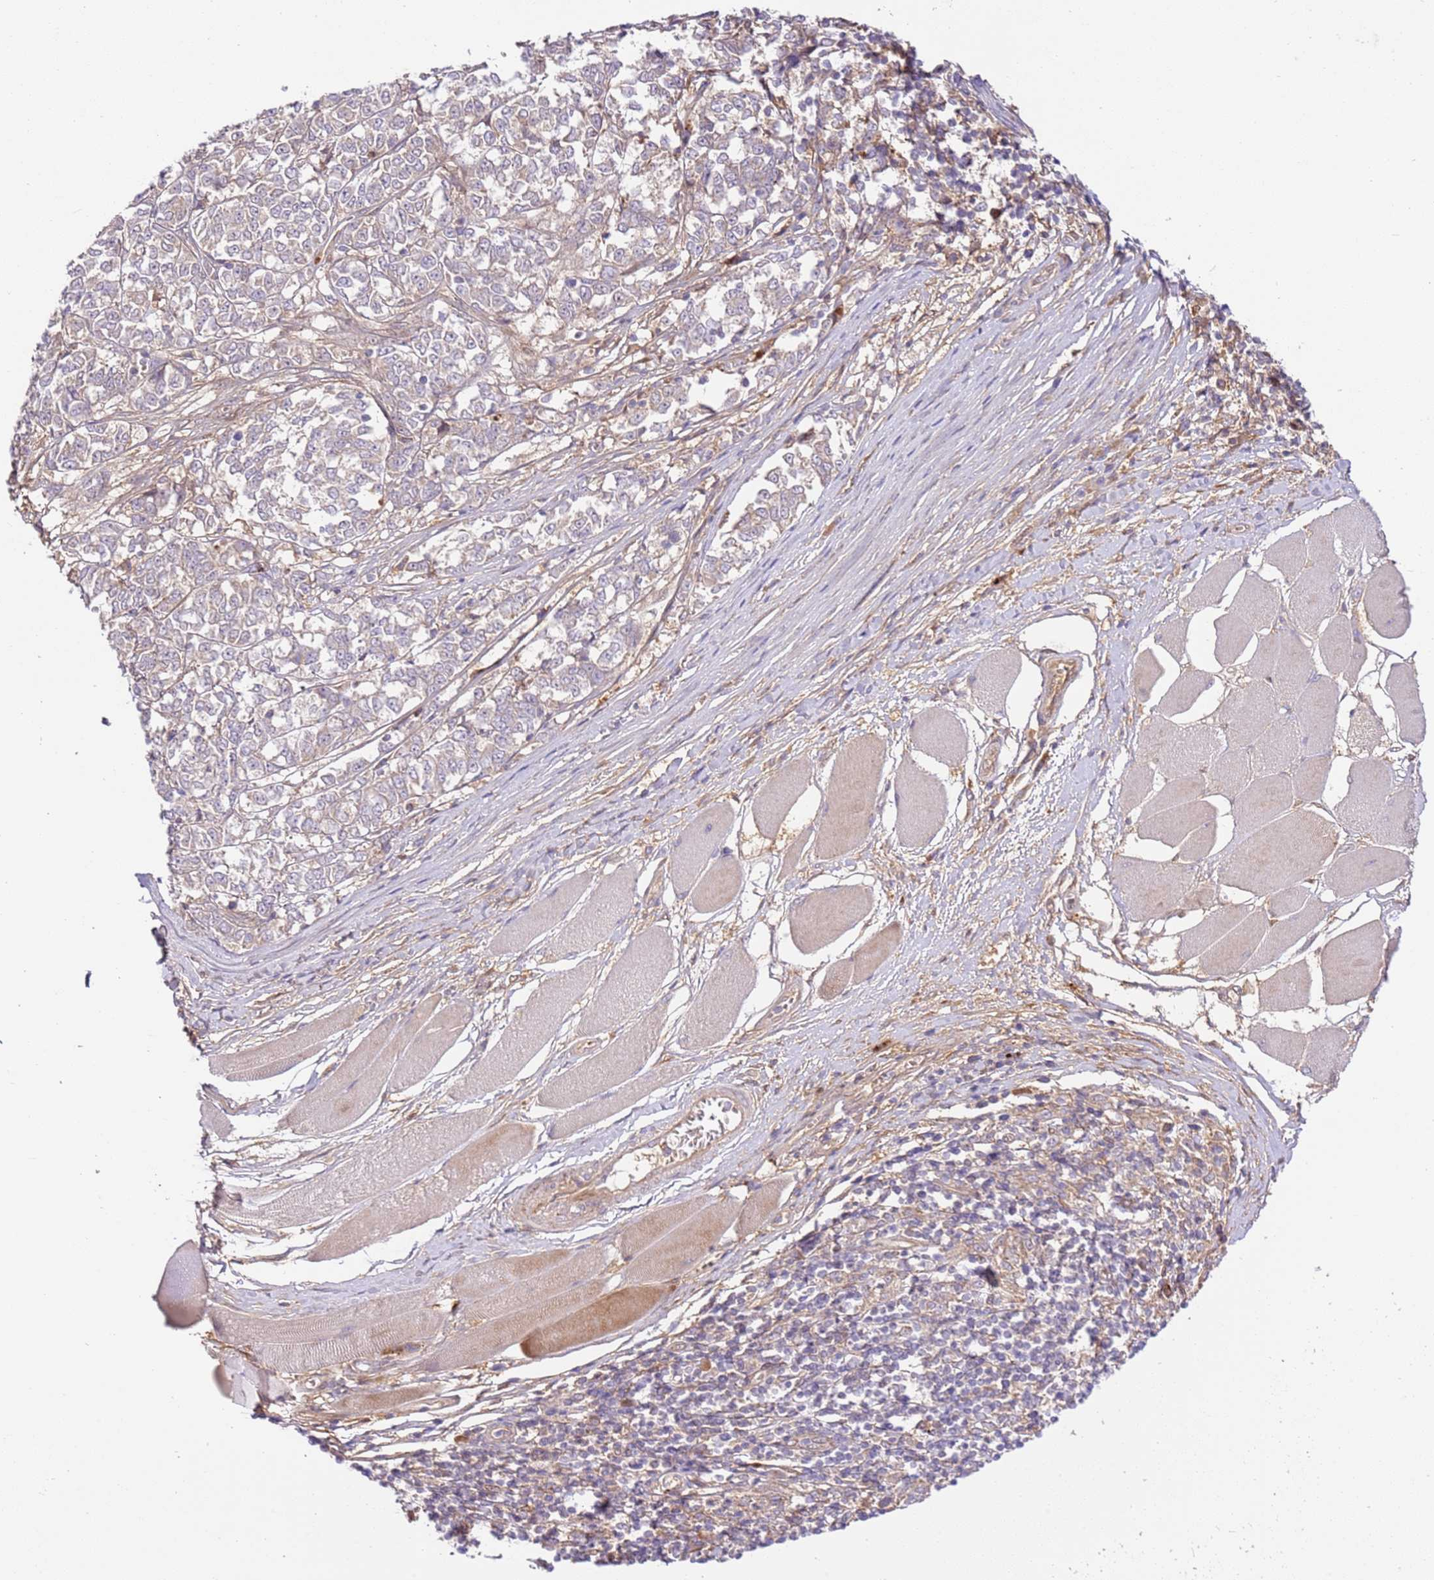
{"staining": {"intensity": "negative", "quantity": "none", "location": "none"}, "tissue": "melanoma", "cell_type": "Tumor cells", "image_type": "cancer", "snomed": [{"axis": "morphology", "description": "Malignant melanoma, NOS"}, {"axis": "topography", "description": "Skin"}], "caption": "This micrograph is of malignant melanoma stained with immunohistochemistry to label a protein in brown with the nuclei are counter-stained blue. There is no staining in tumor cells. (DAB (3,3'-diaminobenzidine) immunohistochemistry (IHC) with hematoxylin counter stain).", "gene": "C8G", "patient": {"sex": "female", "age": 72}}